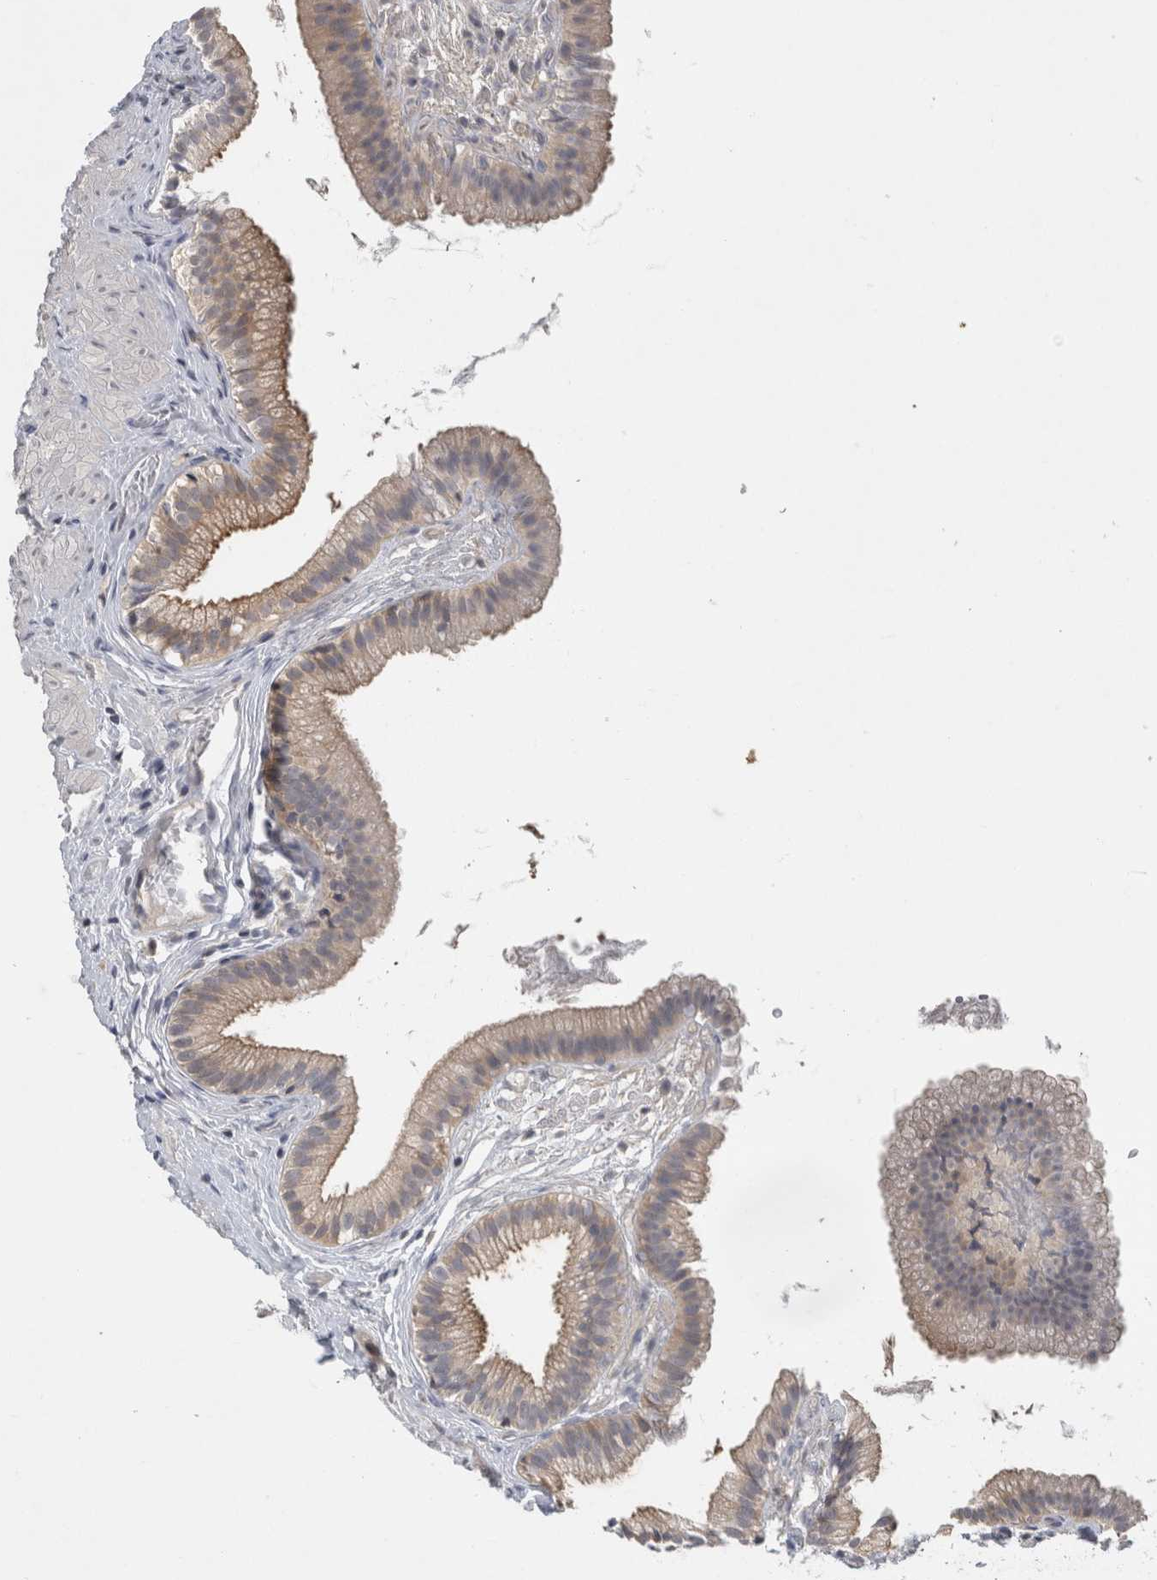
{"staining": {"intensity": "moderate", "quantity": ">75%", "location": "cytoplasmic/membranous"}, "tissue": "gallbladder", "cell_type": "Glandular cells", "image_type": "normal", "snomed": [{"axis": "morphology", "description": "Normal tissue, NOS"}, {"axis": "topography", "description": "Gallbladder"}], "caption": "IHC photomicrograph of unremarkable human gallbladder stained for a protein (brown), which demonstrates medium levels of moderate cytoplasmic/membranous positivity in approximately >75% of glandular cells.", "gene": "AASDHPPT", "patient": {"sex": "female", "age": 26}}